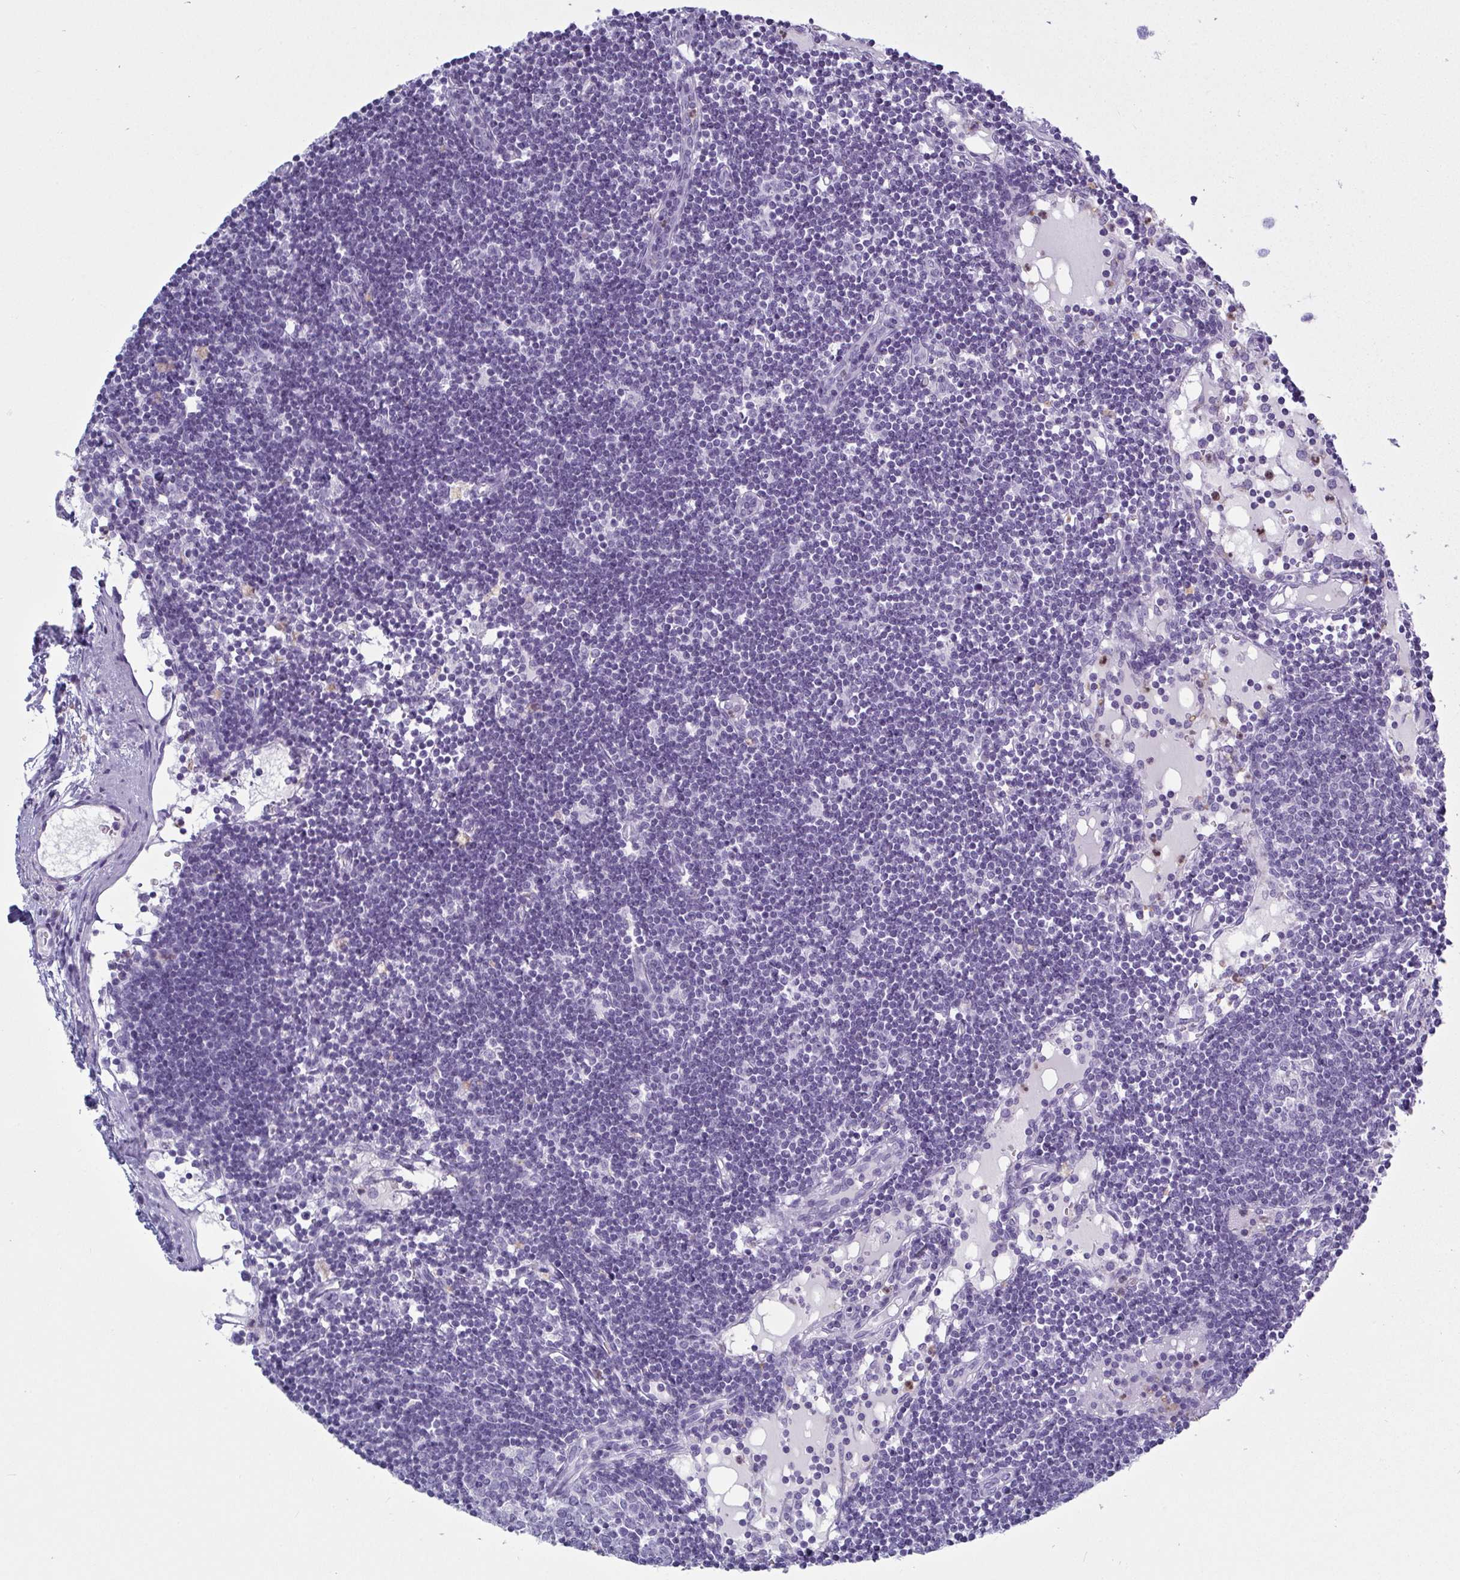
{"staining": {"intensity": "negative", "quantity": "none", "location": "none"}, "tissue": "lymph node", "cell_type": "Germinal center cells", "image_type": "normal", "snomed": [{"axis": "morphology", "description": "Normal tissue, NOS"}, {"axis": "topography", "description": "Lymph node"}], "caption": "Immunohistochemistry photomicrograph of normal human lymph node stained for a protein (brown), which displays no expression in germinal center cells. Nuclei are stained in blue.", "gene": "SERPINB10", "patient": {"sex": "female", "age": 65}}